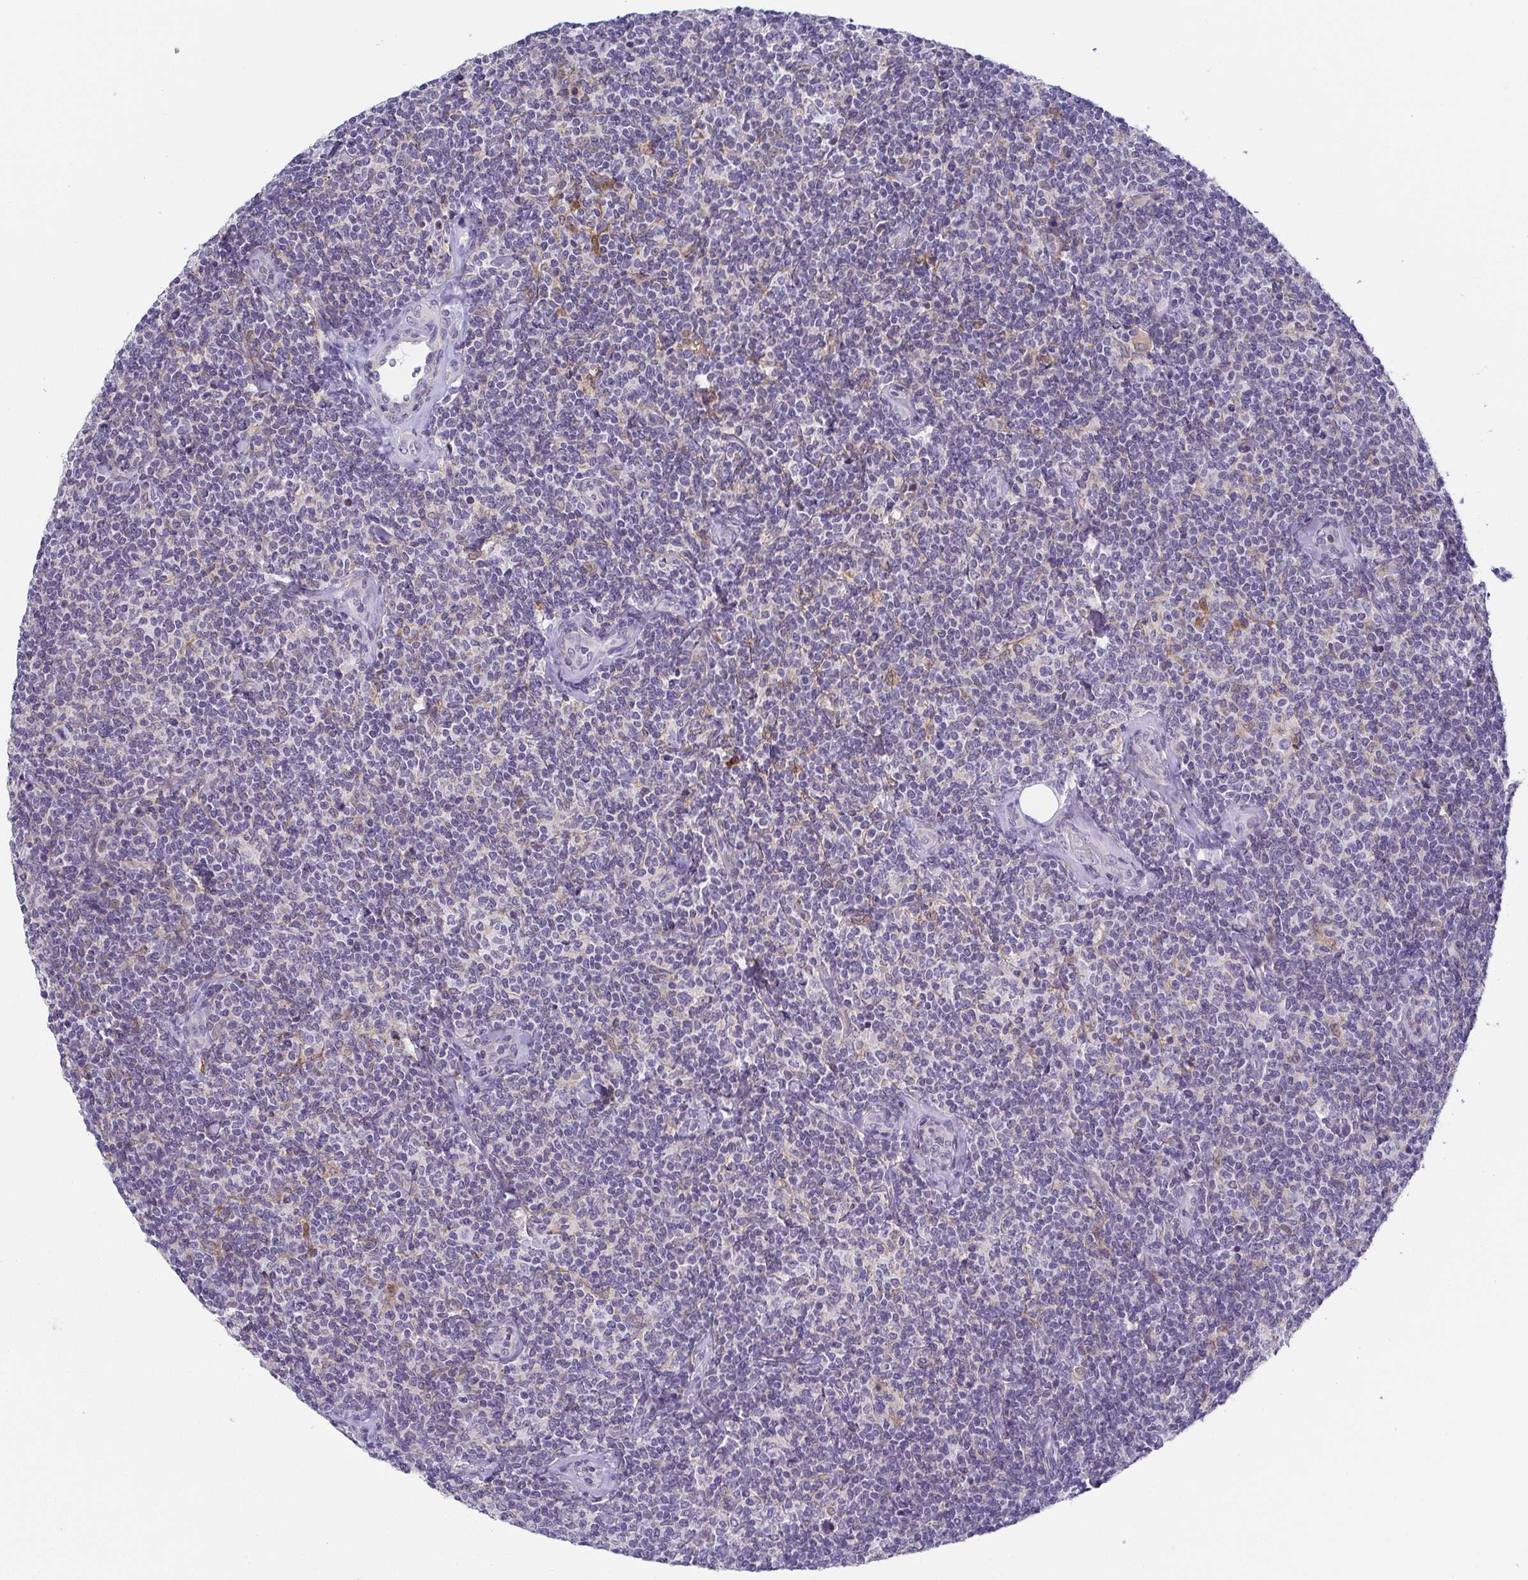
{"staining": {"intensity": "negative", "quantity": "none", "location": "none"}, "tissue": "lymphoma", "cell_type": "Tumor cells", "image_type": "cancer", "snomed": [{"axis": "morphology", "description": "Malignant lymphoma, non-Hodgkin's type, Low grade"}, {"axis": "topography", "description": "Lymph node"}], "caption": "A high-resolution image shows immunohistochemistry (IHC) staining of low-grade malignant lymphoma, non-Hodgkin's type, which demonstrates no significant expression in tumor cells.", "gene": "RNASE7", "patient": {"sex": "female", "age": 56}}